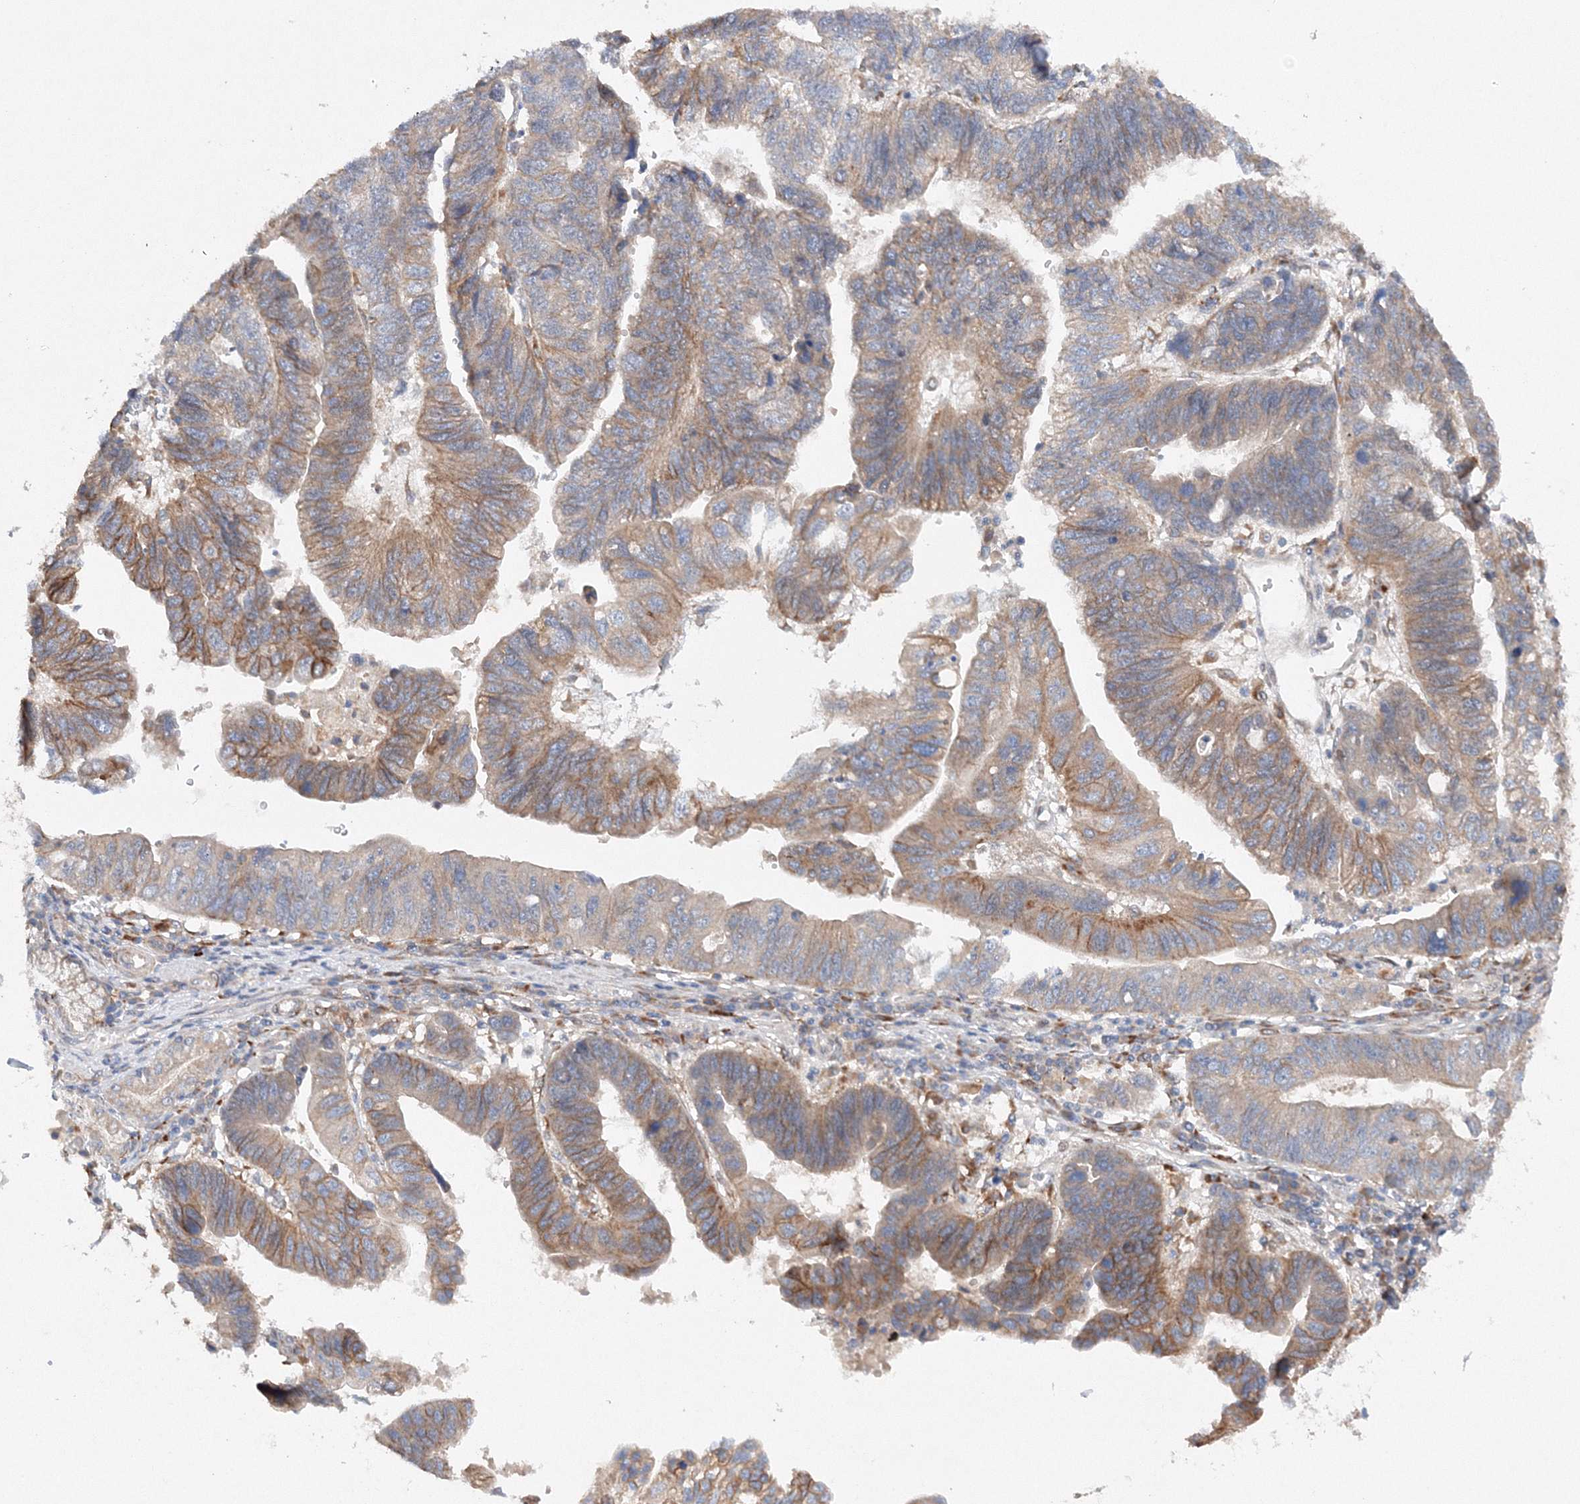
{"staining": {"intensity": "moderate", "quantity": "25%-75%", "location": "cytoplasmic/membranous"}, "tissue": "stomach cancer", "cell_type": "Tumor cells", "image_type": "cancer", "snomed": [{"axis": "morphology", "description": "Adenocarcinoma, NOS"}, {"axis": "topography", "description": "Stomach"}], "caption": "Immunohistochemistry (IHC) of stomach cancer (adenocarcinoma) exhibits medium levels of moderate cytoplasmic/membranous positivity in approximately 25%-75% of tumor cells.", "gene": "SLC36A1", "patient": {"sex": "male", "age": 59}}